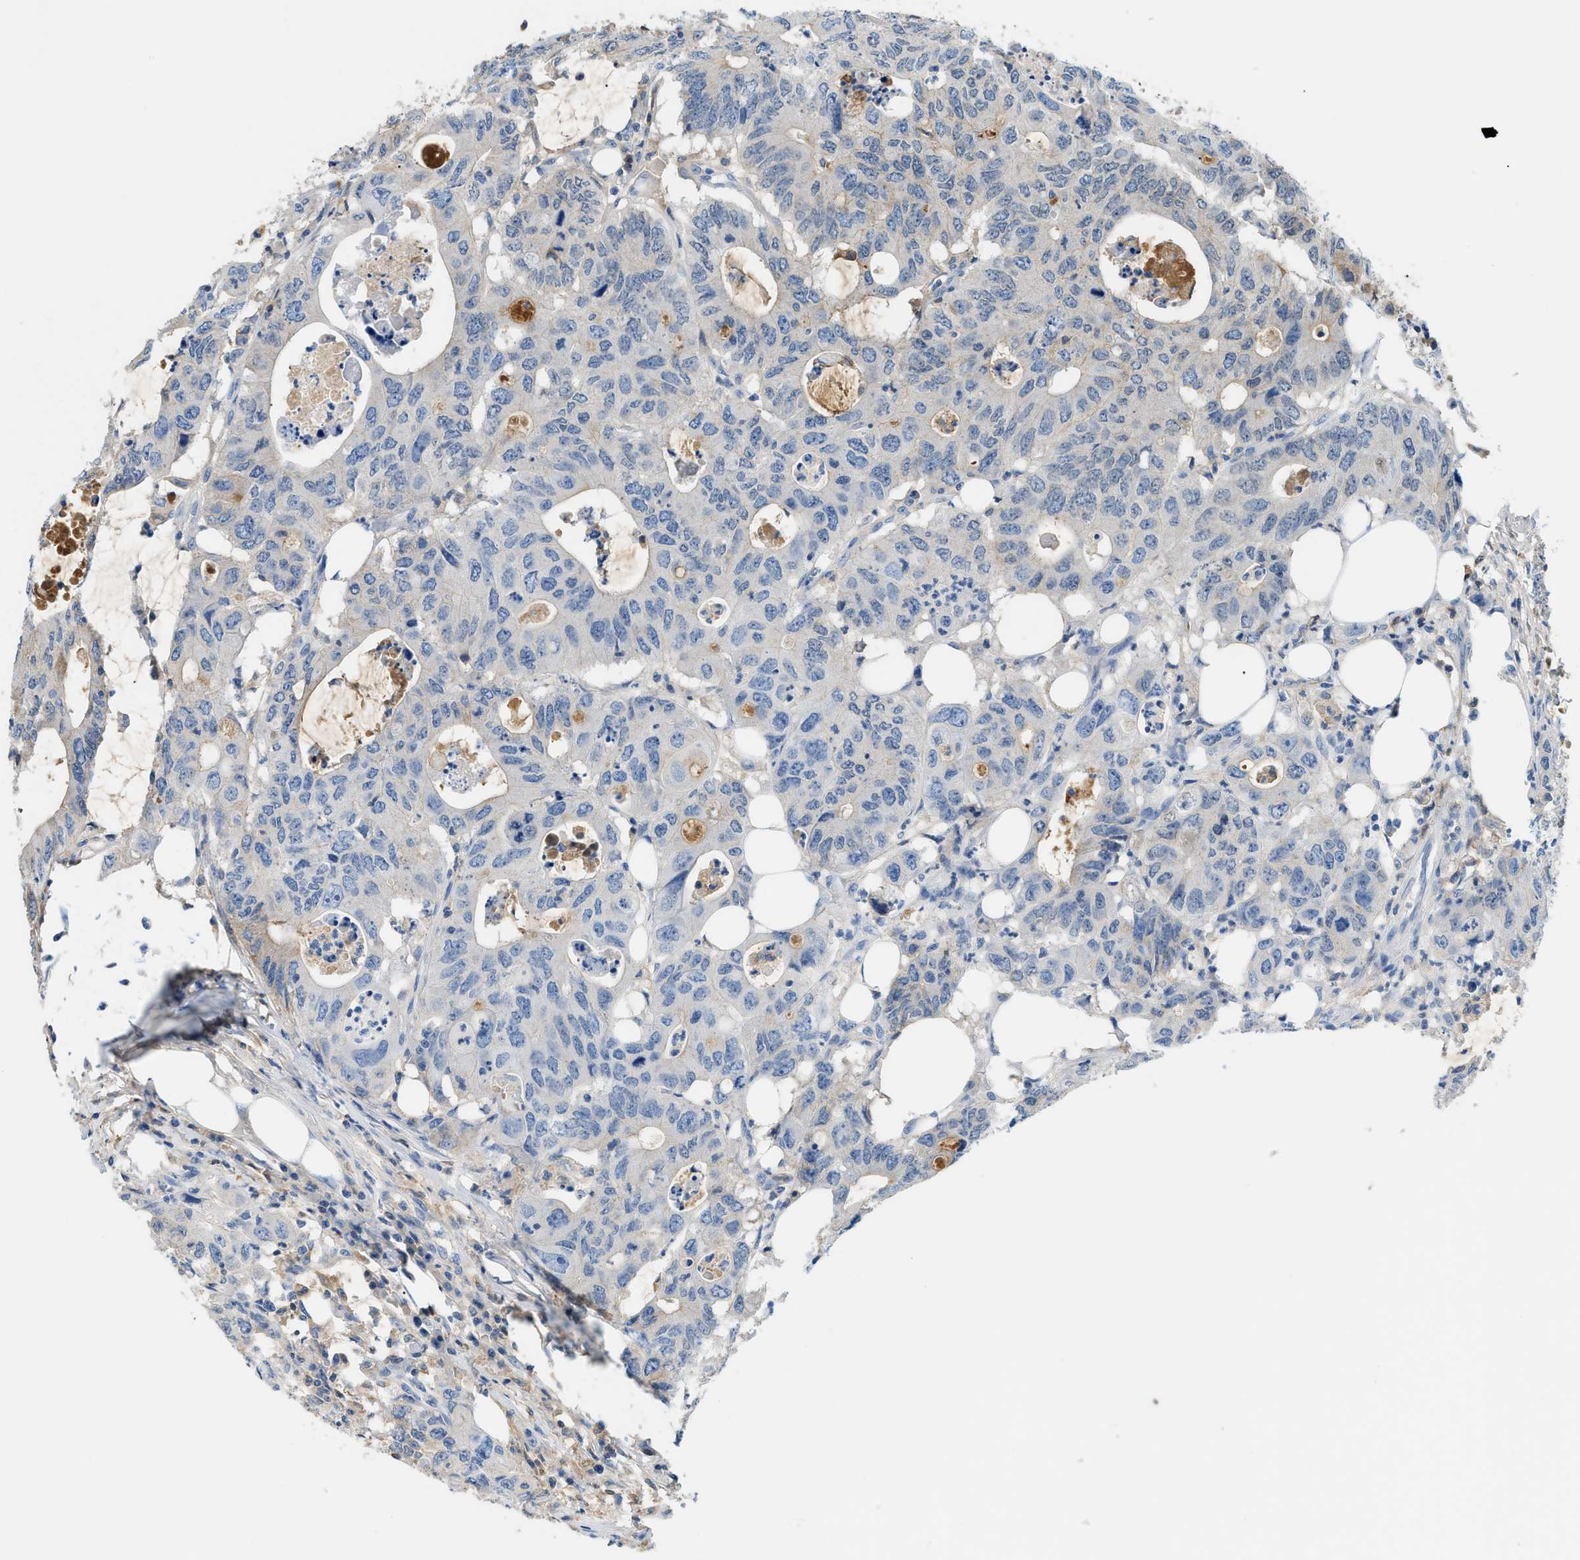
{"staining": {"intensity": "weak", "quantity": "<25%", "location": "cytoplasmic/membranous"}, "tissue": "colorectal cancer", "cell_type": "Tumor cells", "image_type": "cancer", "snomed": [{"axis": "morphology", "description": "Adenocarcinoma, NOS"}, {"axis": "topography", "description": "Colon"}], "caption": "High magnification brightfield microscopy of adenocarcinoma (colorectal) stained with DAB (3,3'-diaminobenzidine) (brown) and counterstained with hematoxylin (blue): tumor cells show no significant expression.", "gene": "CFI", "patient": {"sex": "male", "age": 71}}